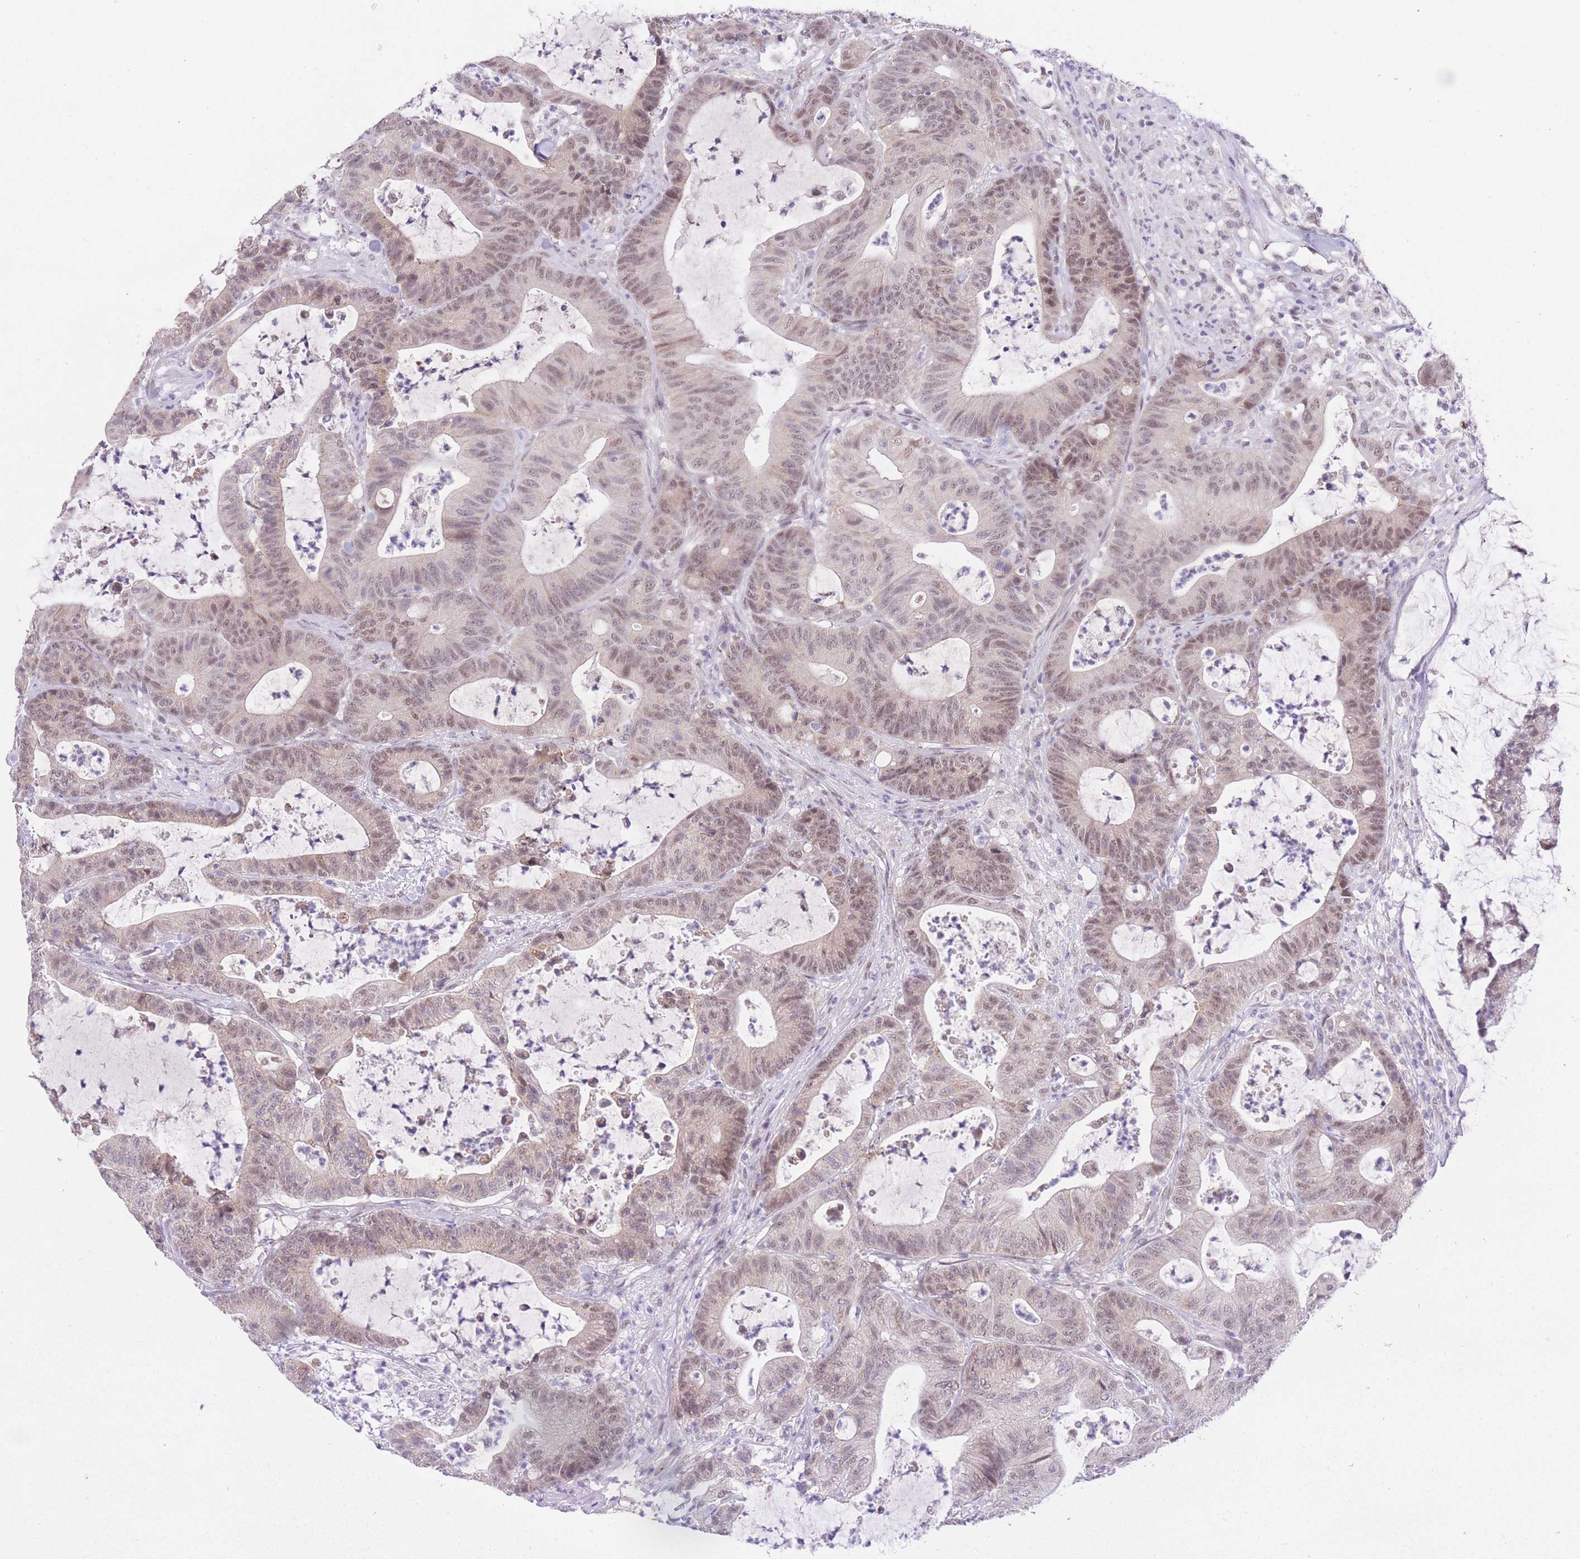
{"staining": {"intensity": "moderate", "quantity": ">75%", "location": "nuclear"}, "tissue": "colorectal cancer", "cell_type": "Tumor cells", "image_type": "cancer", "snomed": [{"axis": "morphology", "description": "Adenocarcinoma, NOS"}, {"axis": "topography", "description": "Colon"}], "caption": "Colorectal cancer (adenocarcinoma) tissue shows moderate nuclear positivity in approximately >75% of tumor cells, visualized by immunohistochemistry.", "gene": "UBXN7", "patient": {"sex": "female", "age": 84}}